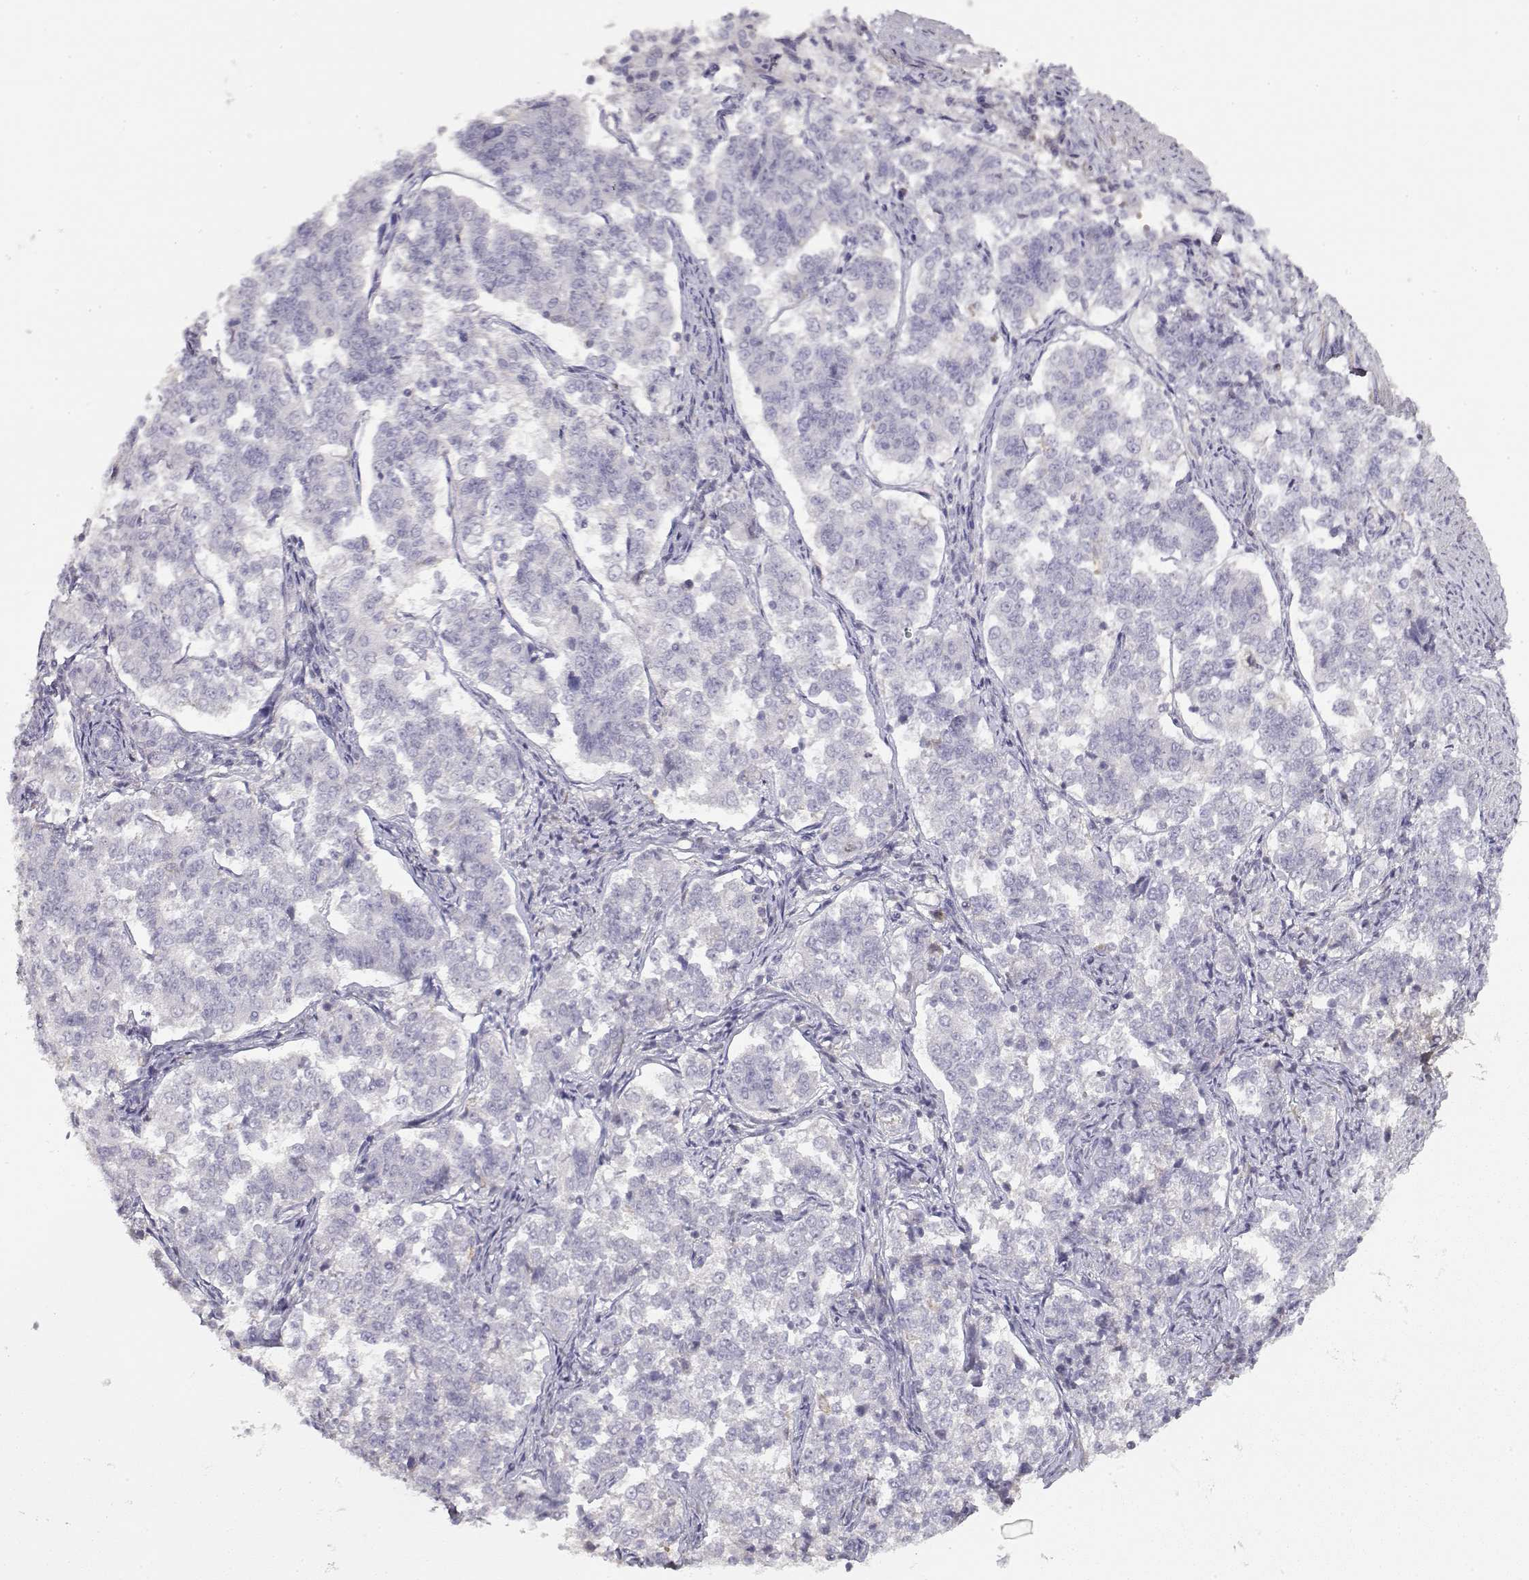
{"staining": {"intensity": "negative", "quantity": "none", "location": "none"}, "tissue": "endometrial cancer", "cell_type": "Tumor cells", "image_type": "cancer", "snomed": [{"axis": "morphology", "description": "Adenocarcinoma, NOS"}, {"axis": "topography", "description": "Endometrium"}], "caption": "Tumor cells are negative for brown protein staining in adenocarcinoma (endometrial). The staining was performed using DAB (3,3'-diaminobenzidine) to visualize the protein expression in brown, while the nuclei were stained in blue with hematoxylin (Magnification: 20x).", "gene": "VAV1", "patient": {"sex": "female", "age": 43}}